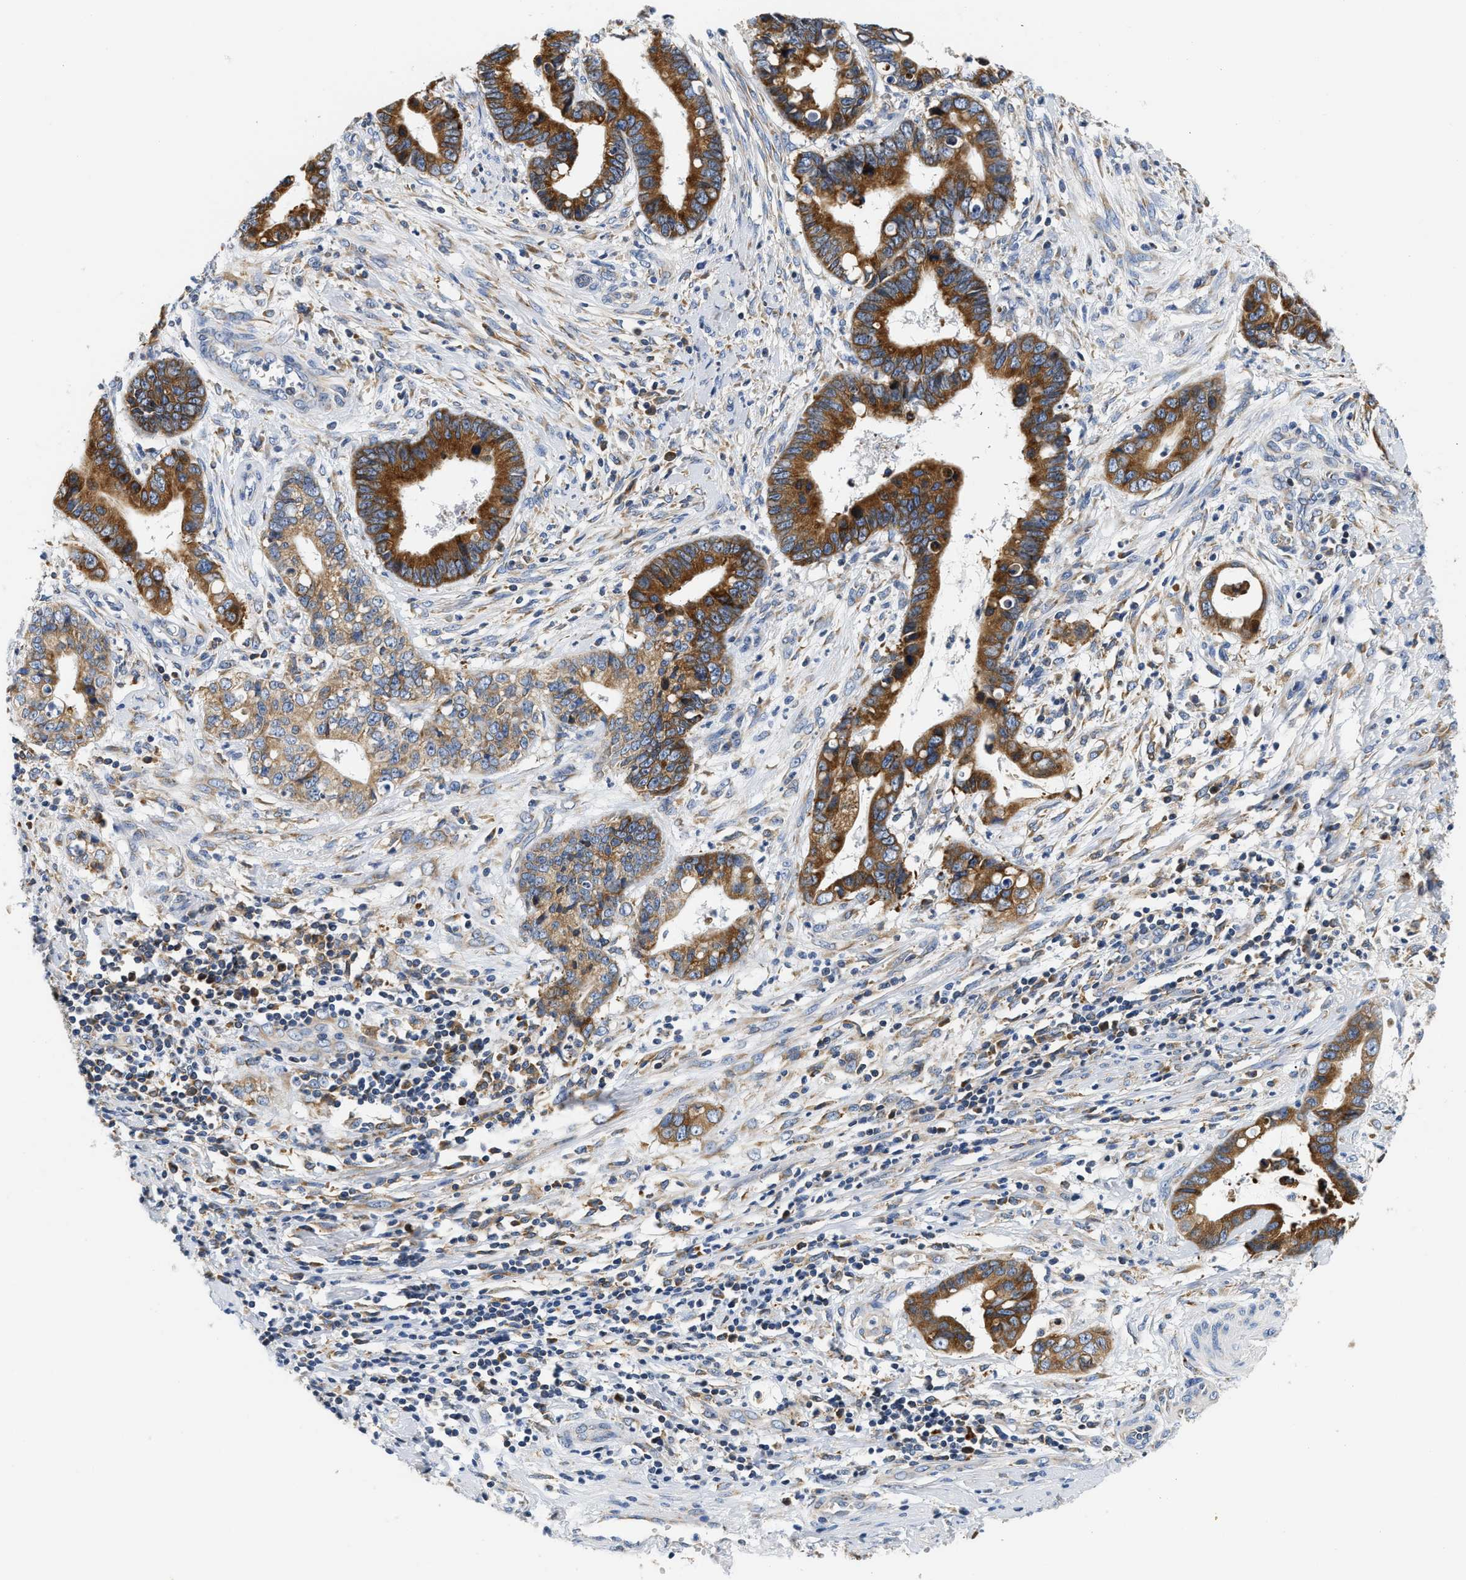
{"staining": {"intensity": "strong", "quantity": ">75%", "location": "cytoplasmic/membranous"}, "tissue": "cervical cancer", "cell_type": "Tumor cells", "image_type": "cancer", "snomed": [{"axis": "morphology", "description": "Adenocarcinoma, NOS"}, {"axis": "topography", "description": "Cervix"}], "caption": "Adenocarcinoma (cervical) tissue reveals strong cytoplasmic/membranous positivity in approximately >75% of tumor cells The staining was performed using DAB, with brown indicating positive protein expression. Nuclei are stained blue with hematoxylin.", "gene": "HDHD3", "patient": {"sex": "female", "age": 44}}